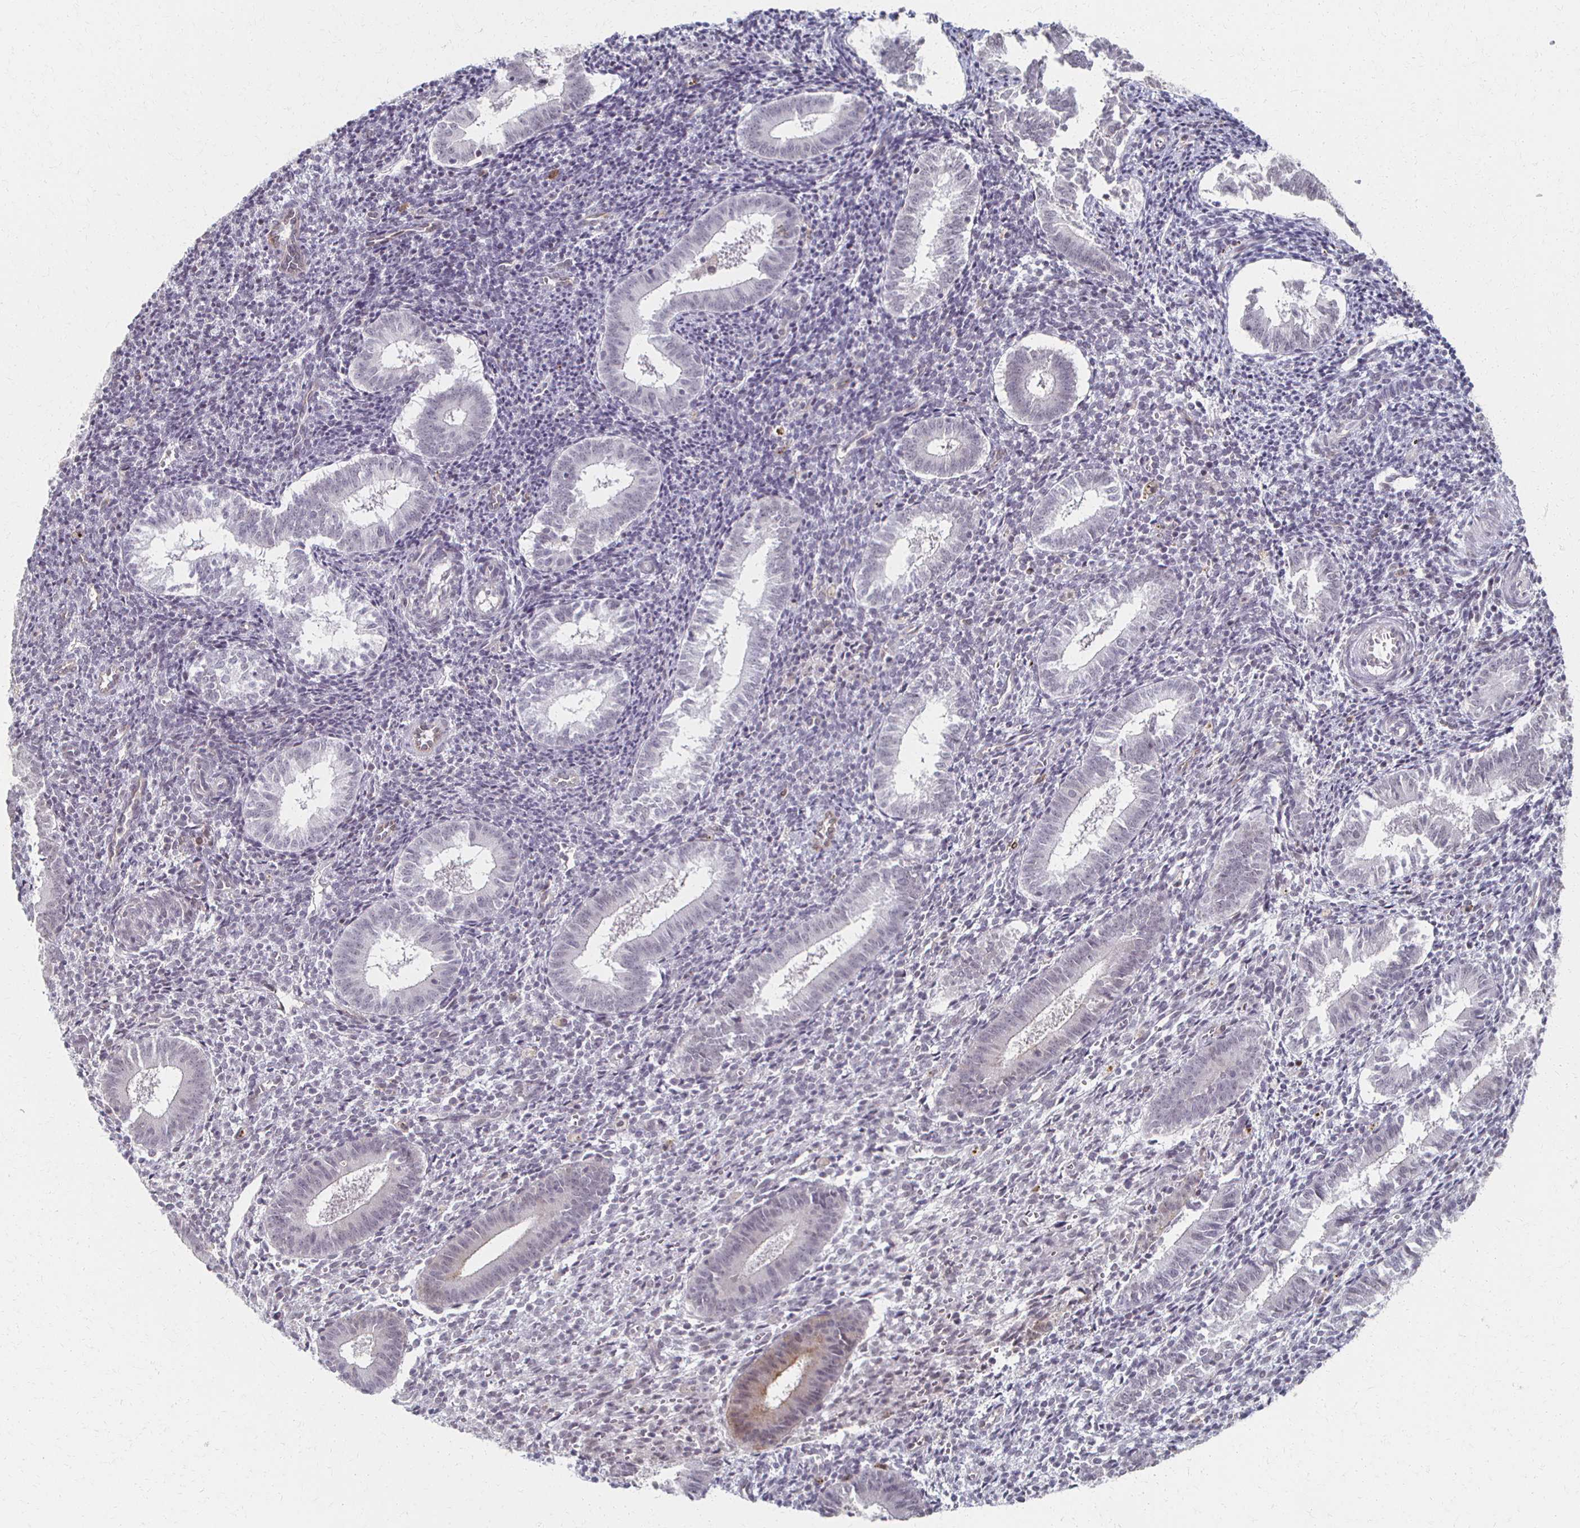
{"staining": {"intensity": "negative", "quantity": "none", "location": "none"}, "tissue": "endometrium", "cell_type": "Cells in endometrial stroma", "image_type": "normal", "snomed": [{"axis": "morphology", "description": "Normal tissue, NOS"}, {"axis": "topography", "description": "Endometrium"}], "caption": "Endometrium was stained to show a protein in brown. There is no significant staining in cells in endometrial stroma. Brightfield microscopy of immunohistochemistry (IHC) stained with DAB (3,3'-diaminobenzidine) (brown) and hematoxylin (blue), captured at high magnification.", "gene": "DAB1", "patient": {"sex": "female", "age": 25}}